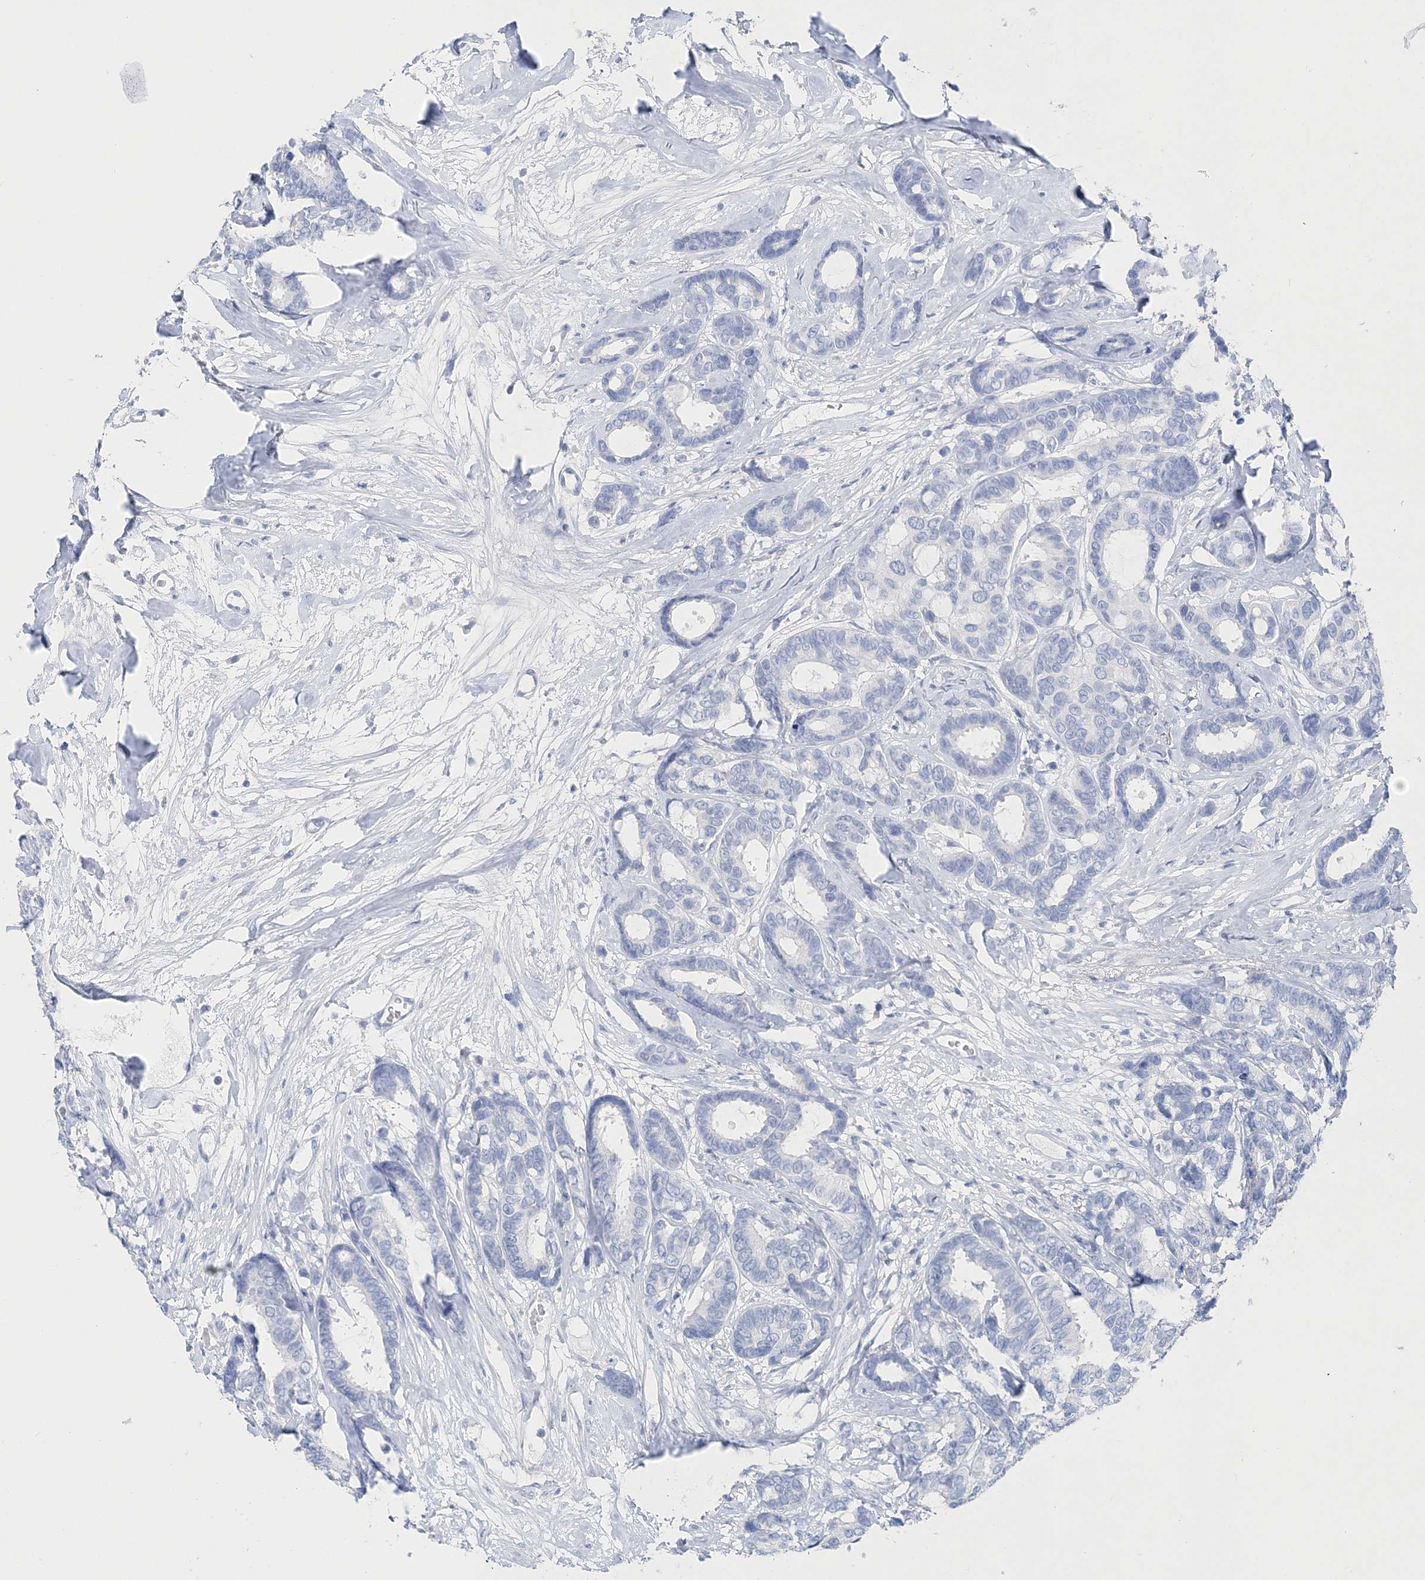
{"staining": {"intensity": "negative", "quantity": "none", "location": "none"}, "tissue": "breast cancer", "cell_type": "Tumor cells", "image_type": "cancer", "snomed": [{"axis": "morphology", "description": "Duct carcinoma"}, {"axis": "topography", "description": "Breast"}], "caption": "This micrograph is of breast cancer (invasive ductal carcinoma) stained with IHC to label a protein in brown with the nuclei are counter-stained blue. There is no expression in tumor cells.", "gene": "TSPYL6", "patient": {"sex": "female", "age": 87}}